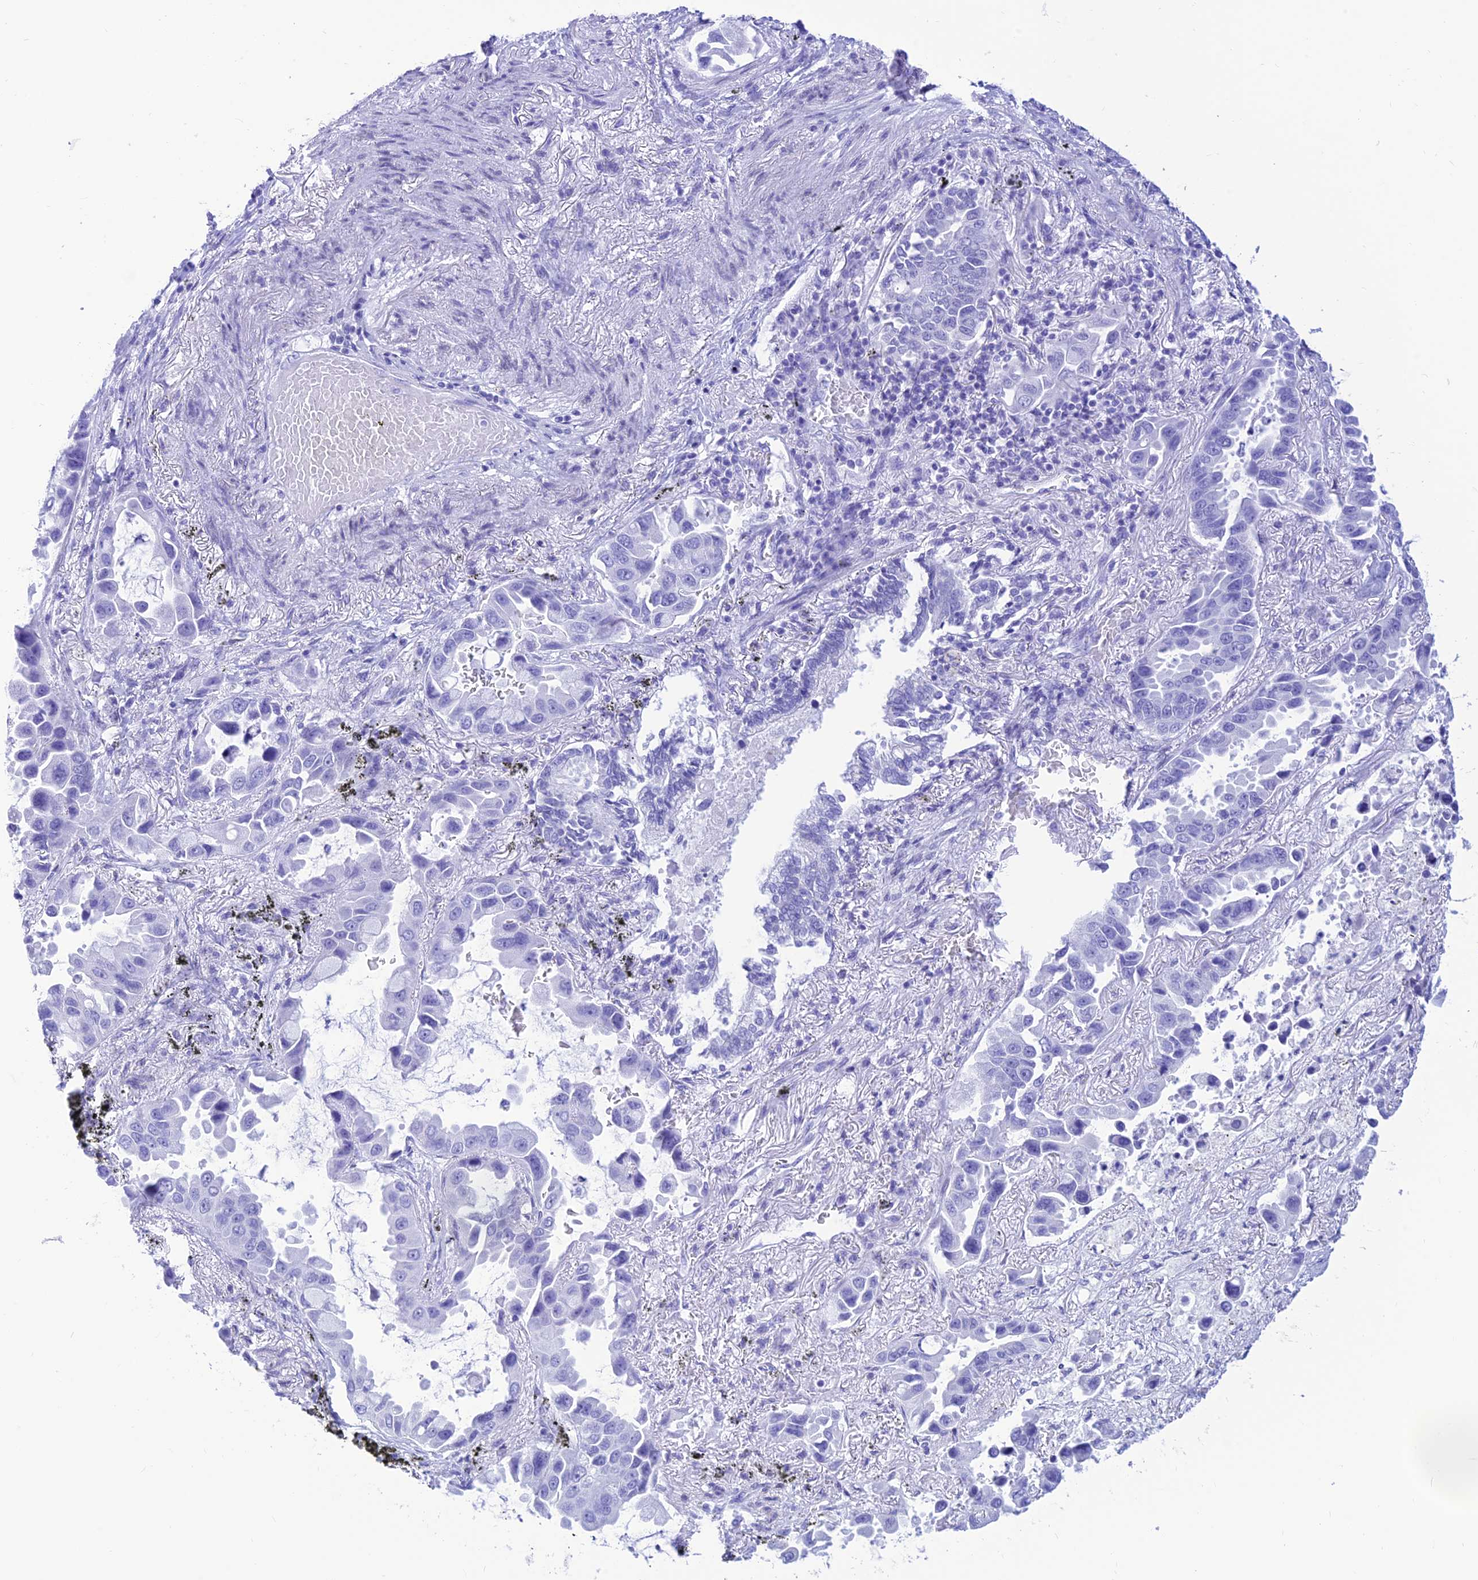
{"staining": {"intensity": "negative", "quantity": "none", "location": "none"}, "tissue": "lung cancer", "cell_type": "Tumor cells", "image_type": "cancer", "snomed": [{"axis": "morphology", "description": "Adenocarcinoma, NOS"}, {"axis": "topography", "description": "Lung"}], "caption": "An image of human lung adenocarcinoma is negative for staining in tumor cells.", "gene": "PRNP", "patient": {"sex": "male", "age": 64}}